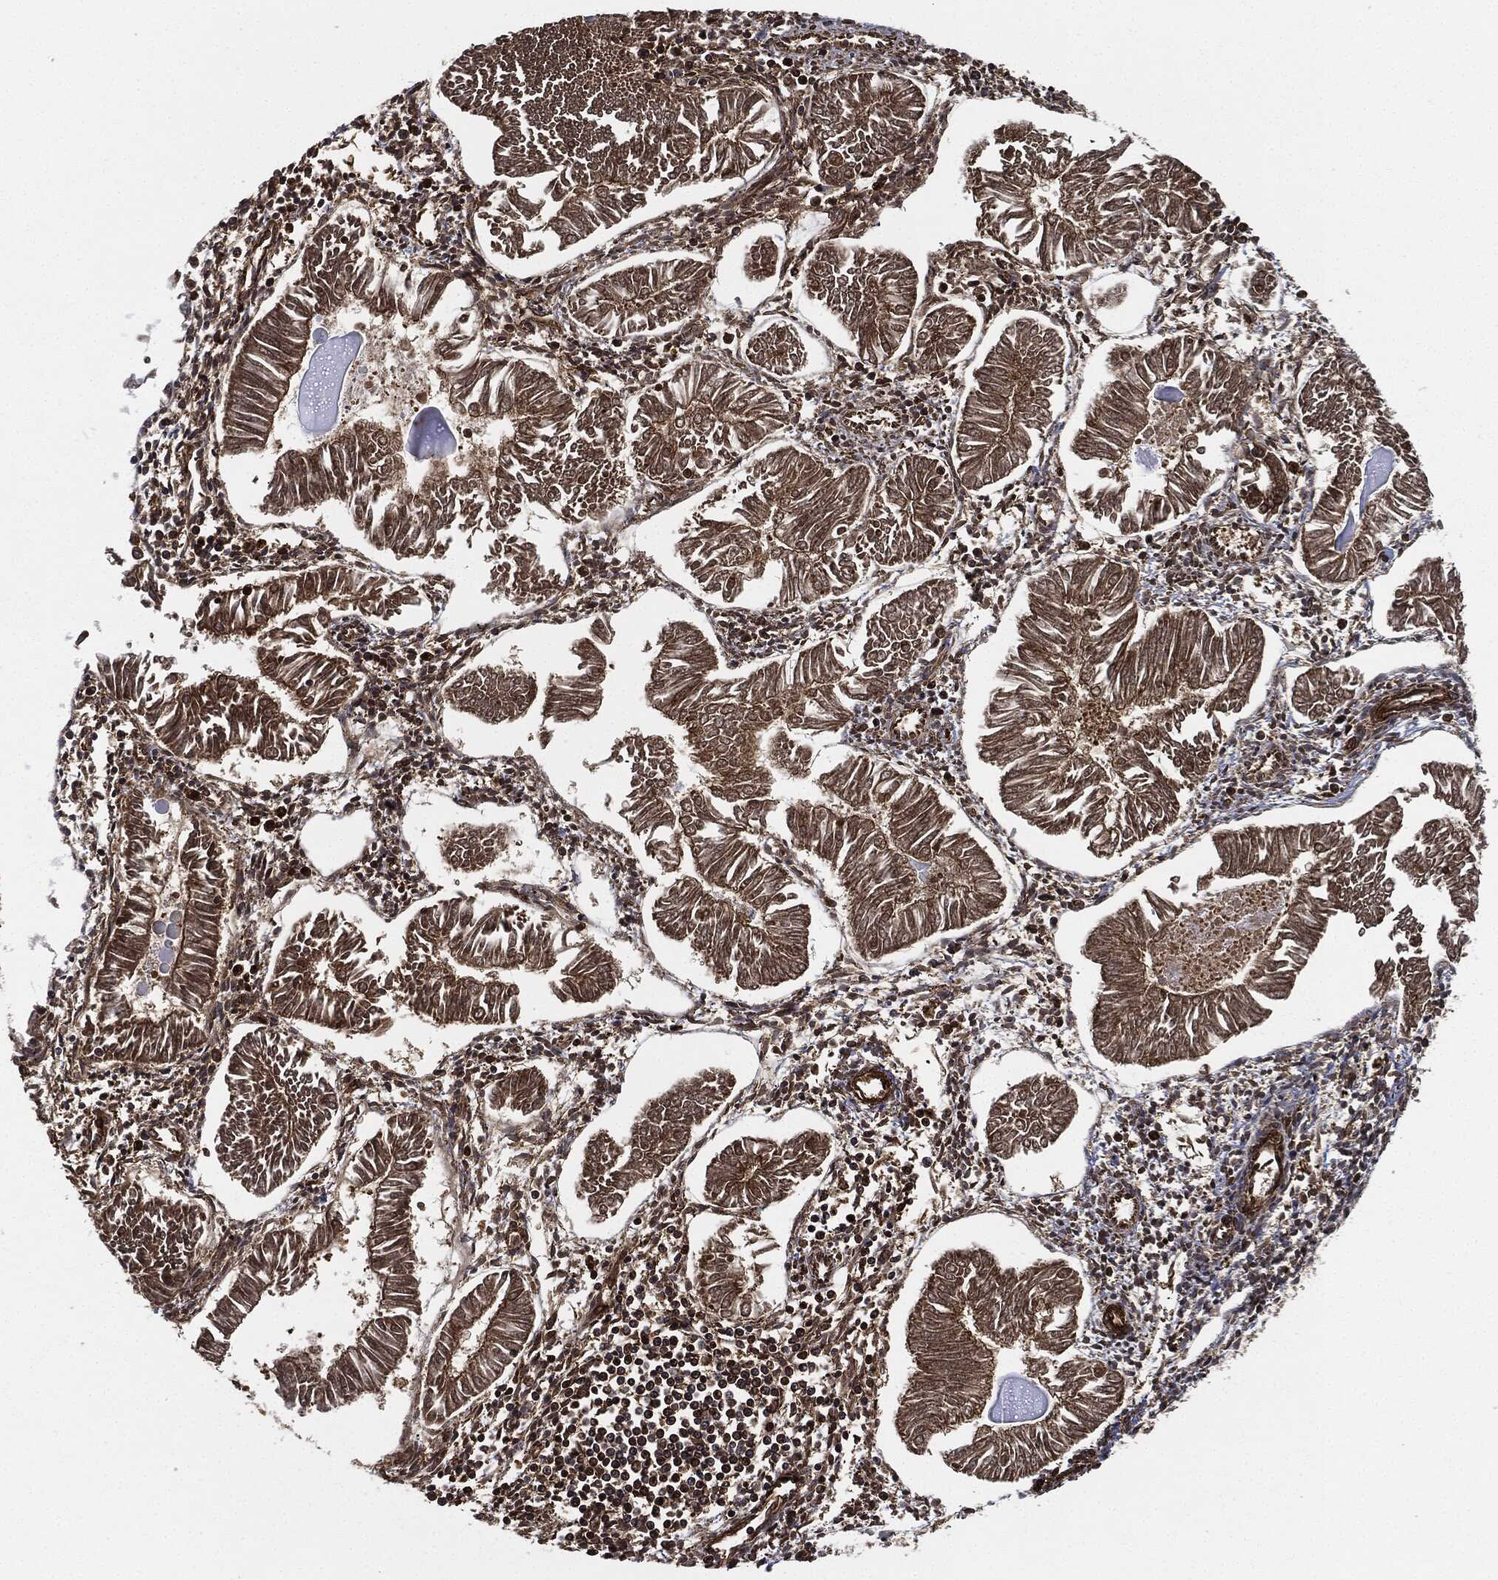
{"staining": {"intensity": "moderate", "quantity": ">75%", "location": "cytoplasmic/membranous"}, "tissue": "endometrial cancer", "cell_type": "Tumor cells", "image_type": "cancer", "snomed": [{"axis": "morphology", "description": "Adenocarcinoma, NOS"}, {"axis": "topography", "description": "Endometrium"}], "caption": "High-magnification brightfield microscopy of endometrial adenocarcinoma stained with DAB (3,3'-diaminobenzidine) (brown) and counterstained with hematoxylin (blue). tumor cells exhibit moderate cytoplasmic/membranous positivity is seen in approximately>75% of cells. Nuclei are stained in blue.", "gene": "CEP290", "patient": {"sex": "female", "age": 53}}